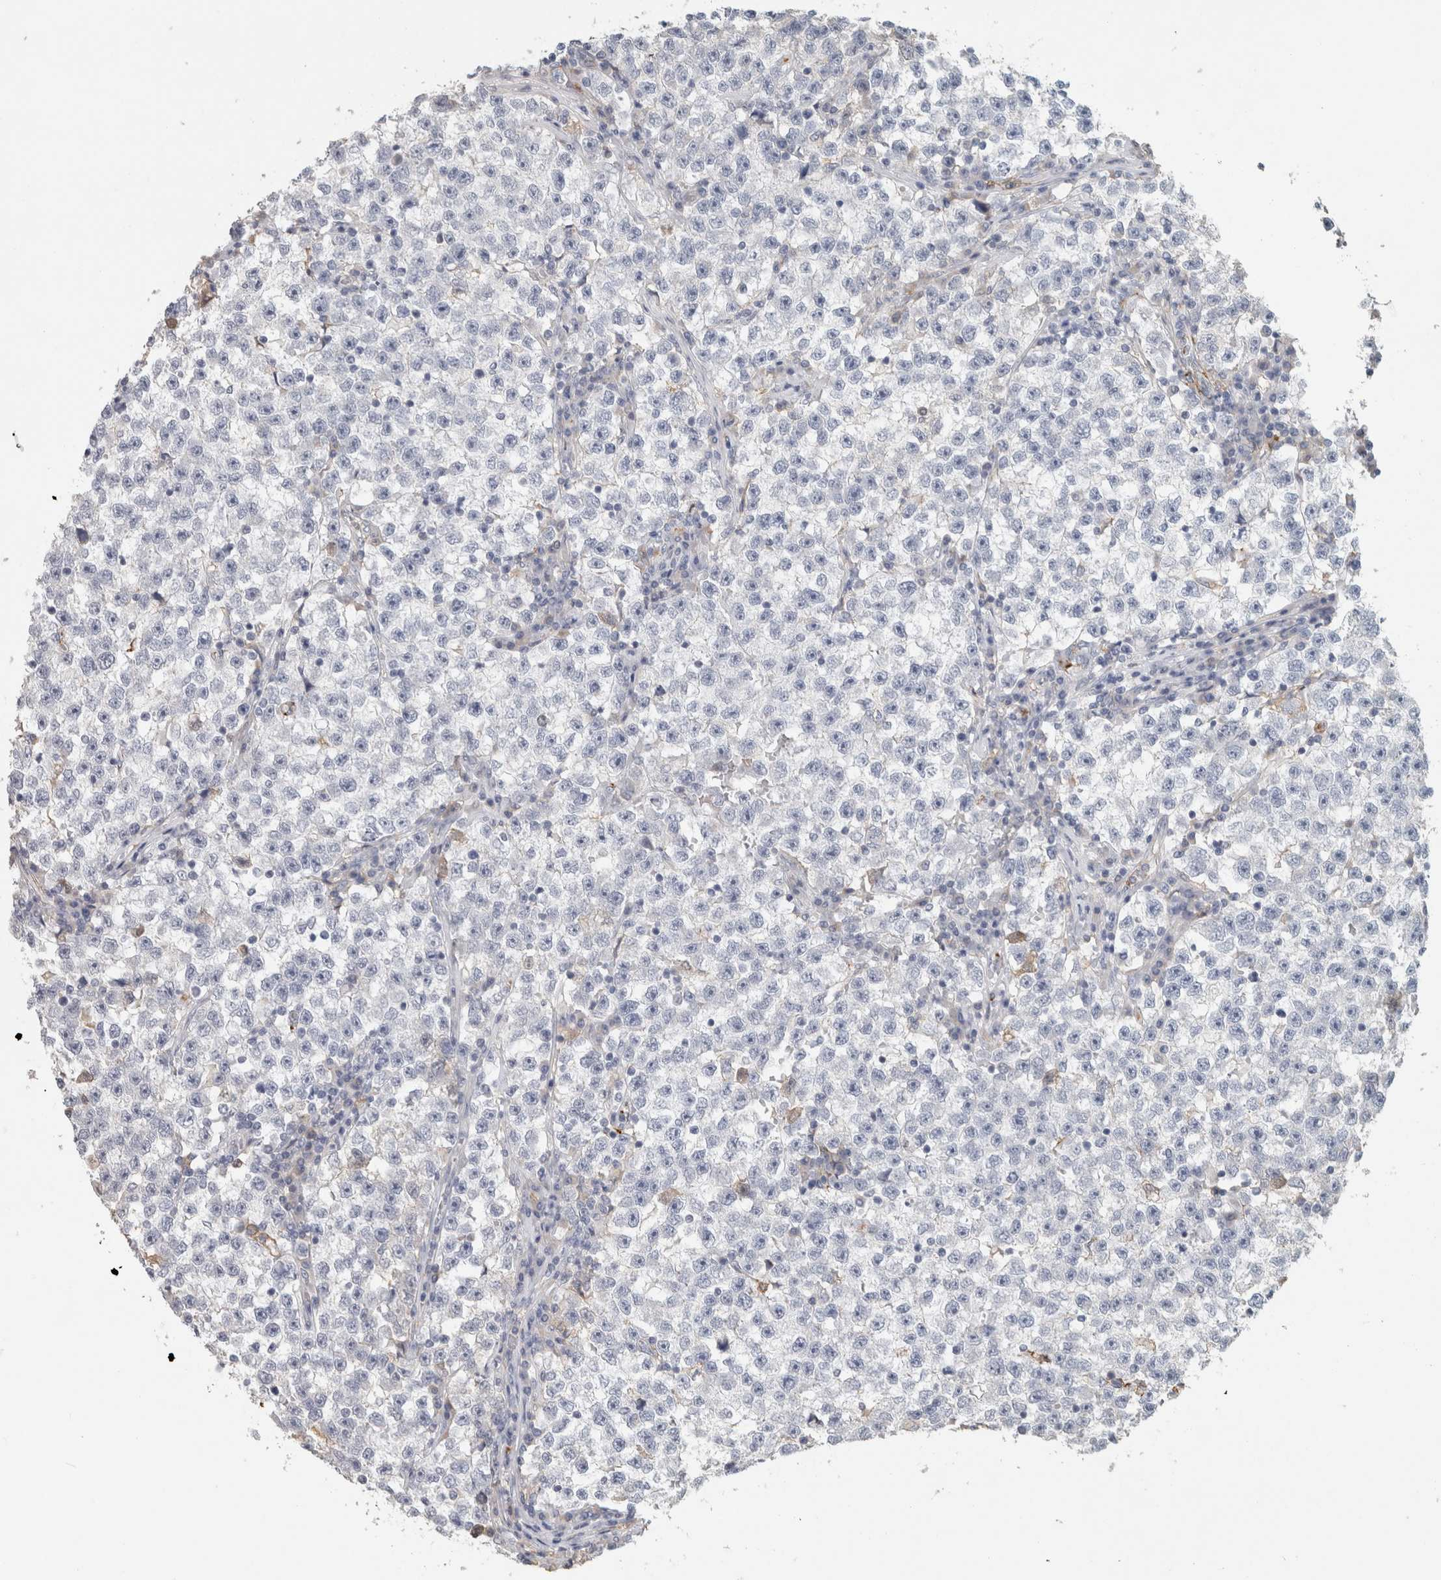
{"staining": {"intensity": "negative", "quantity": "none", "location": "none"}, "tissue": "testis cancer", "cell_type": "Tumor cells", "image_type": "cancer", "snomed": [{"axis": "morphology", "description": "Seminoma, NOS"}, {"axis": "topography", "description": "Testis"}], "caption": "A photomicrograph of testis cancer stained for a protein demonstrates no brown staining in tumor cells.", "gene": "CD36", "patient": {"sex": "male", "age": 22}}